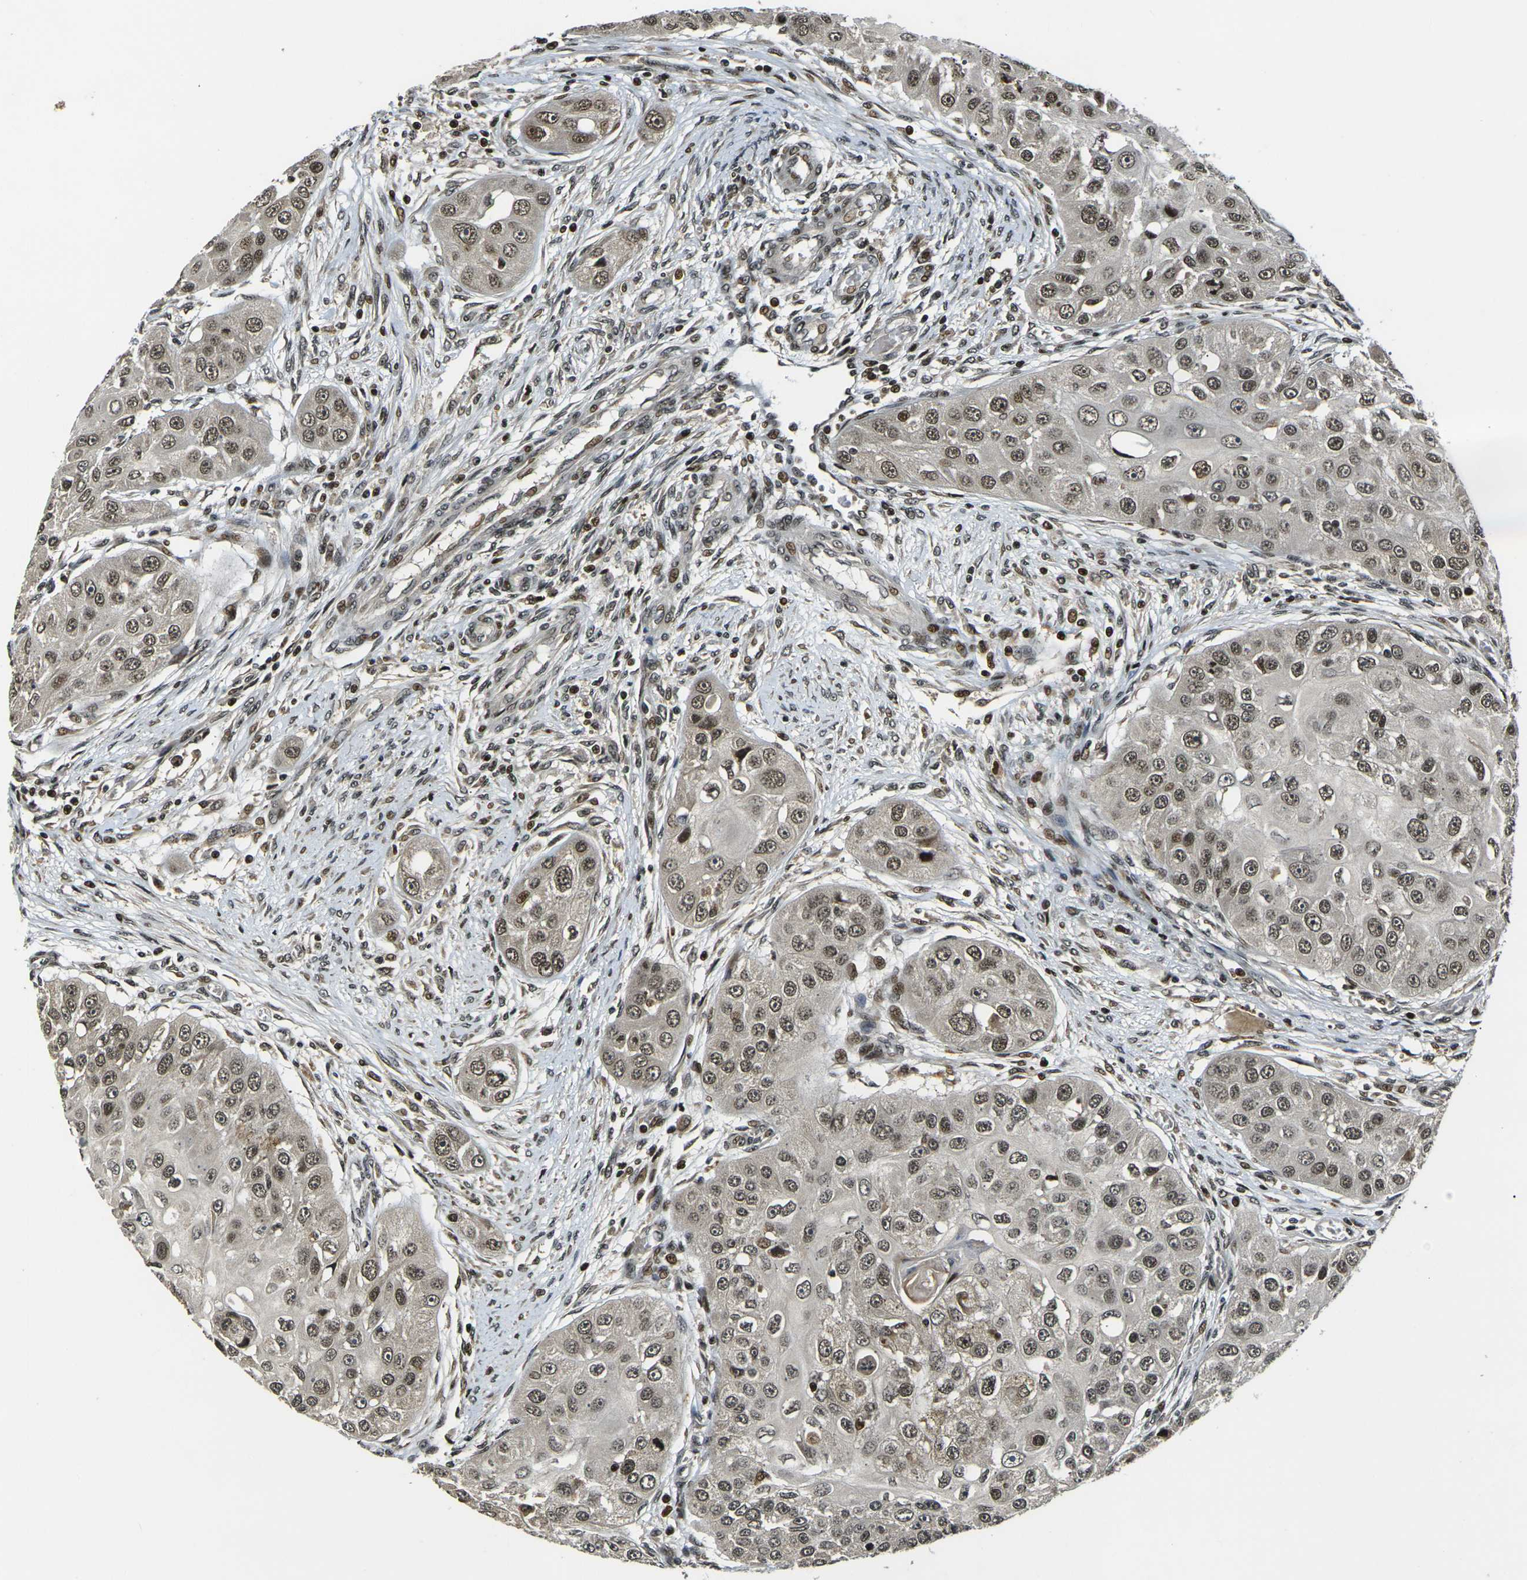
{"staining": {"intensity": "moderate", "quantity": ">75%", "location": "nuclear"}, "tissue": "head and neck cancer", "cell_type": "Tumor cells", "image_type": "cancer", "snomed": [{"axis": "morphology", "description": "Normal tissue, NOS"}, {"axis": "morphology", "description": "Squamous cell carcinoma, NOS"}, {"axis": "topography", "description": "Skeletal muscle"}, {"axis": "topography", "description": "Head-Neck"}], "caption": "Moderate nuclear expression for a protein is seen in about >75% of tumor cells of head and neck squamous cell carcinoma using immunohistochemistry (IHC).", "gene": "ACTL6A", "patient": {"sex": "male", "age": 51}}